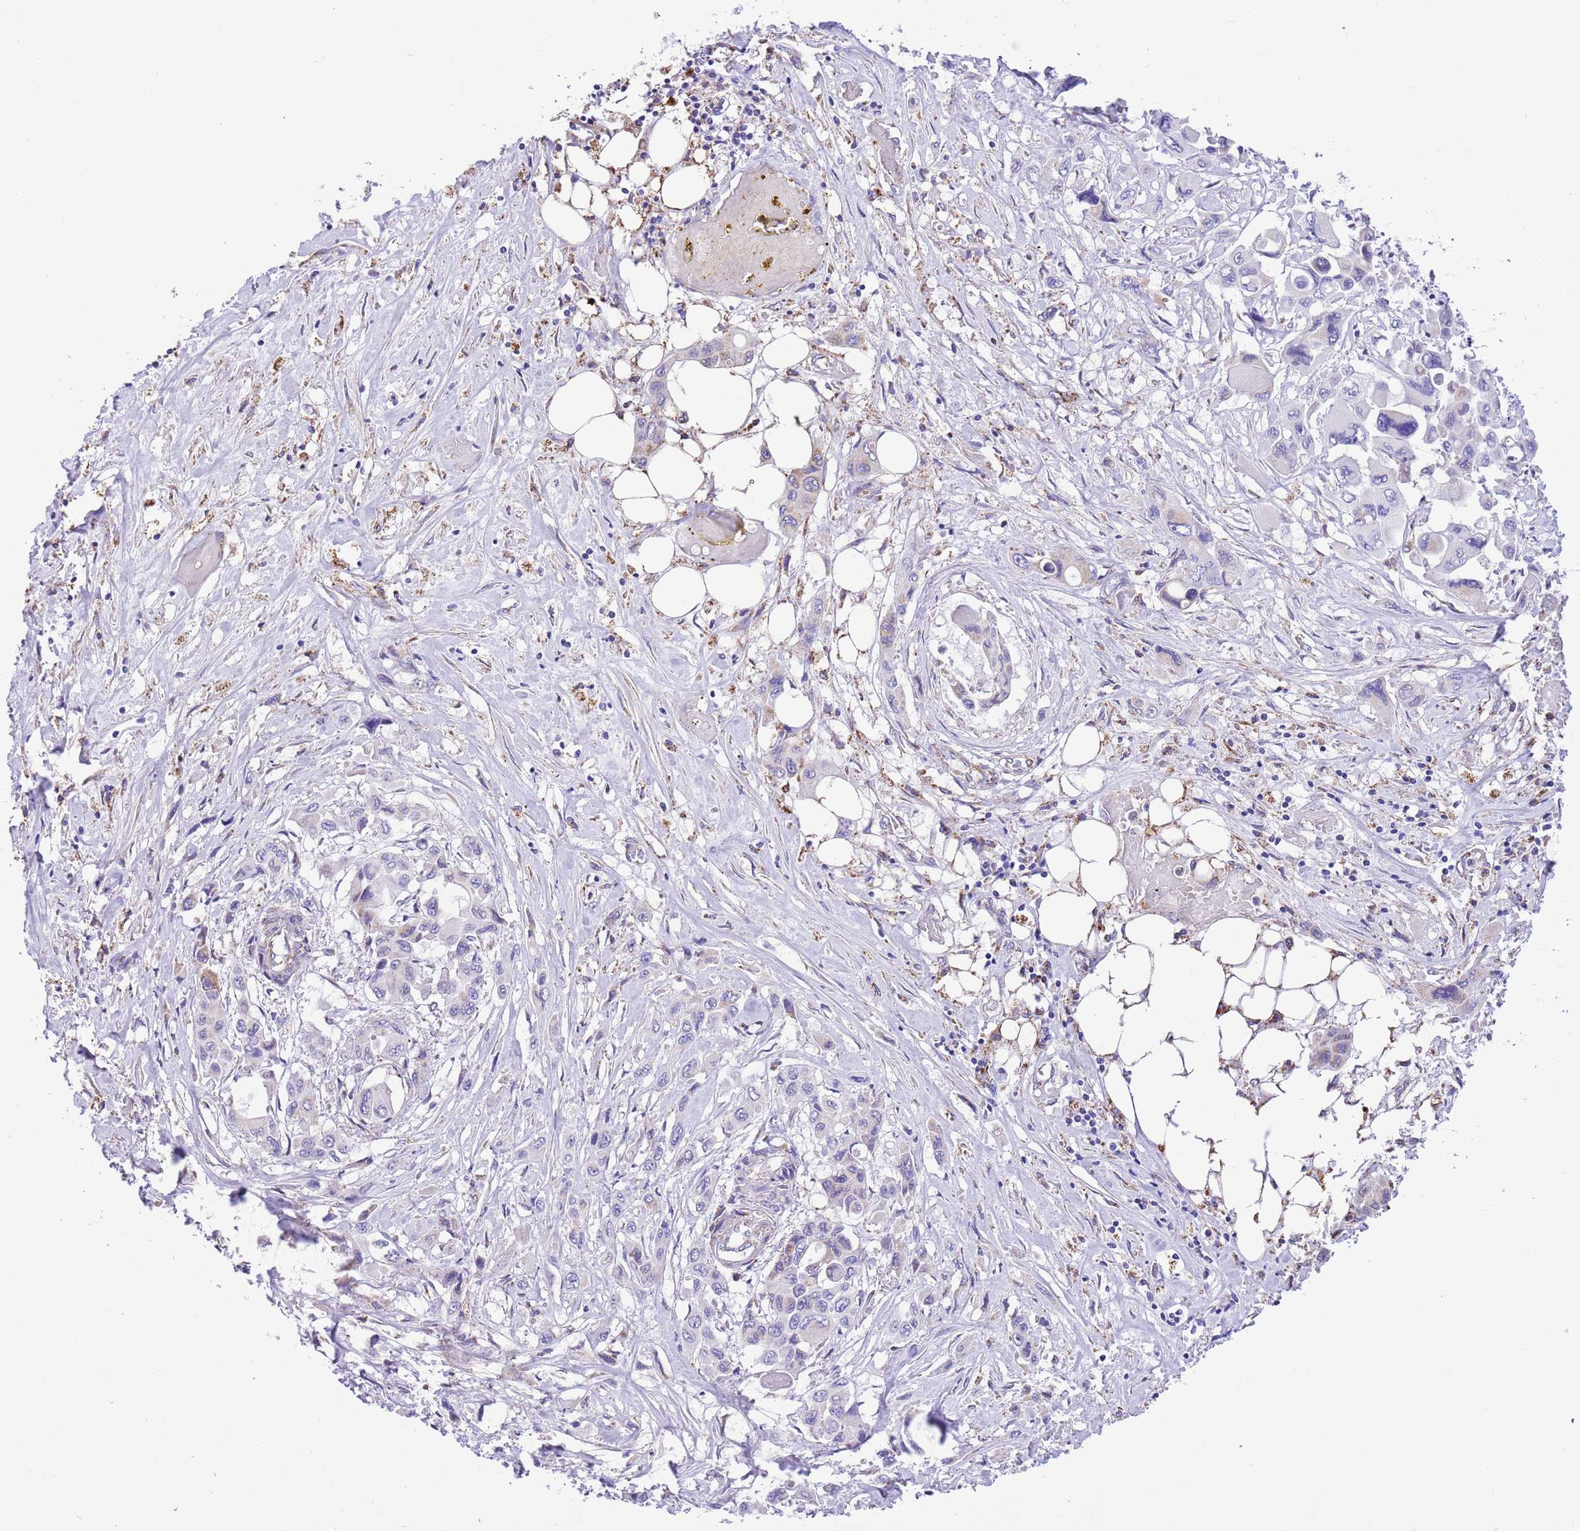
{"staining": {"intensity": "negative", "quantity": "none", "location": "none"}, "tissue": "pancreatic cancer", "cell_type": "Tumor cells", "image_type": "cancer", "snomed": [{"axis": "morphology", "description": "Adenocarcinoma, NOS"}, {"axis": "topography", "description": "Pancreas"}], "caption": "Tumor cells are negative for brown protein staining in pancreatic adenocarcinoma. (IHC, brightfield microscopy, high magnification).", "gene": "SS18L2", "patient": {"sex": "male", "age": 92}}